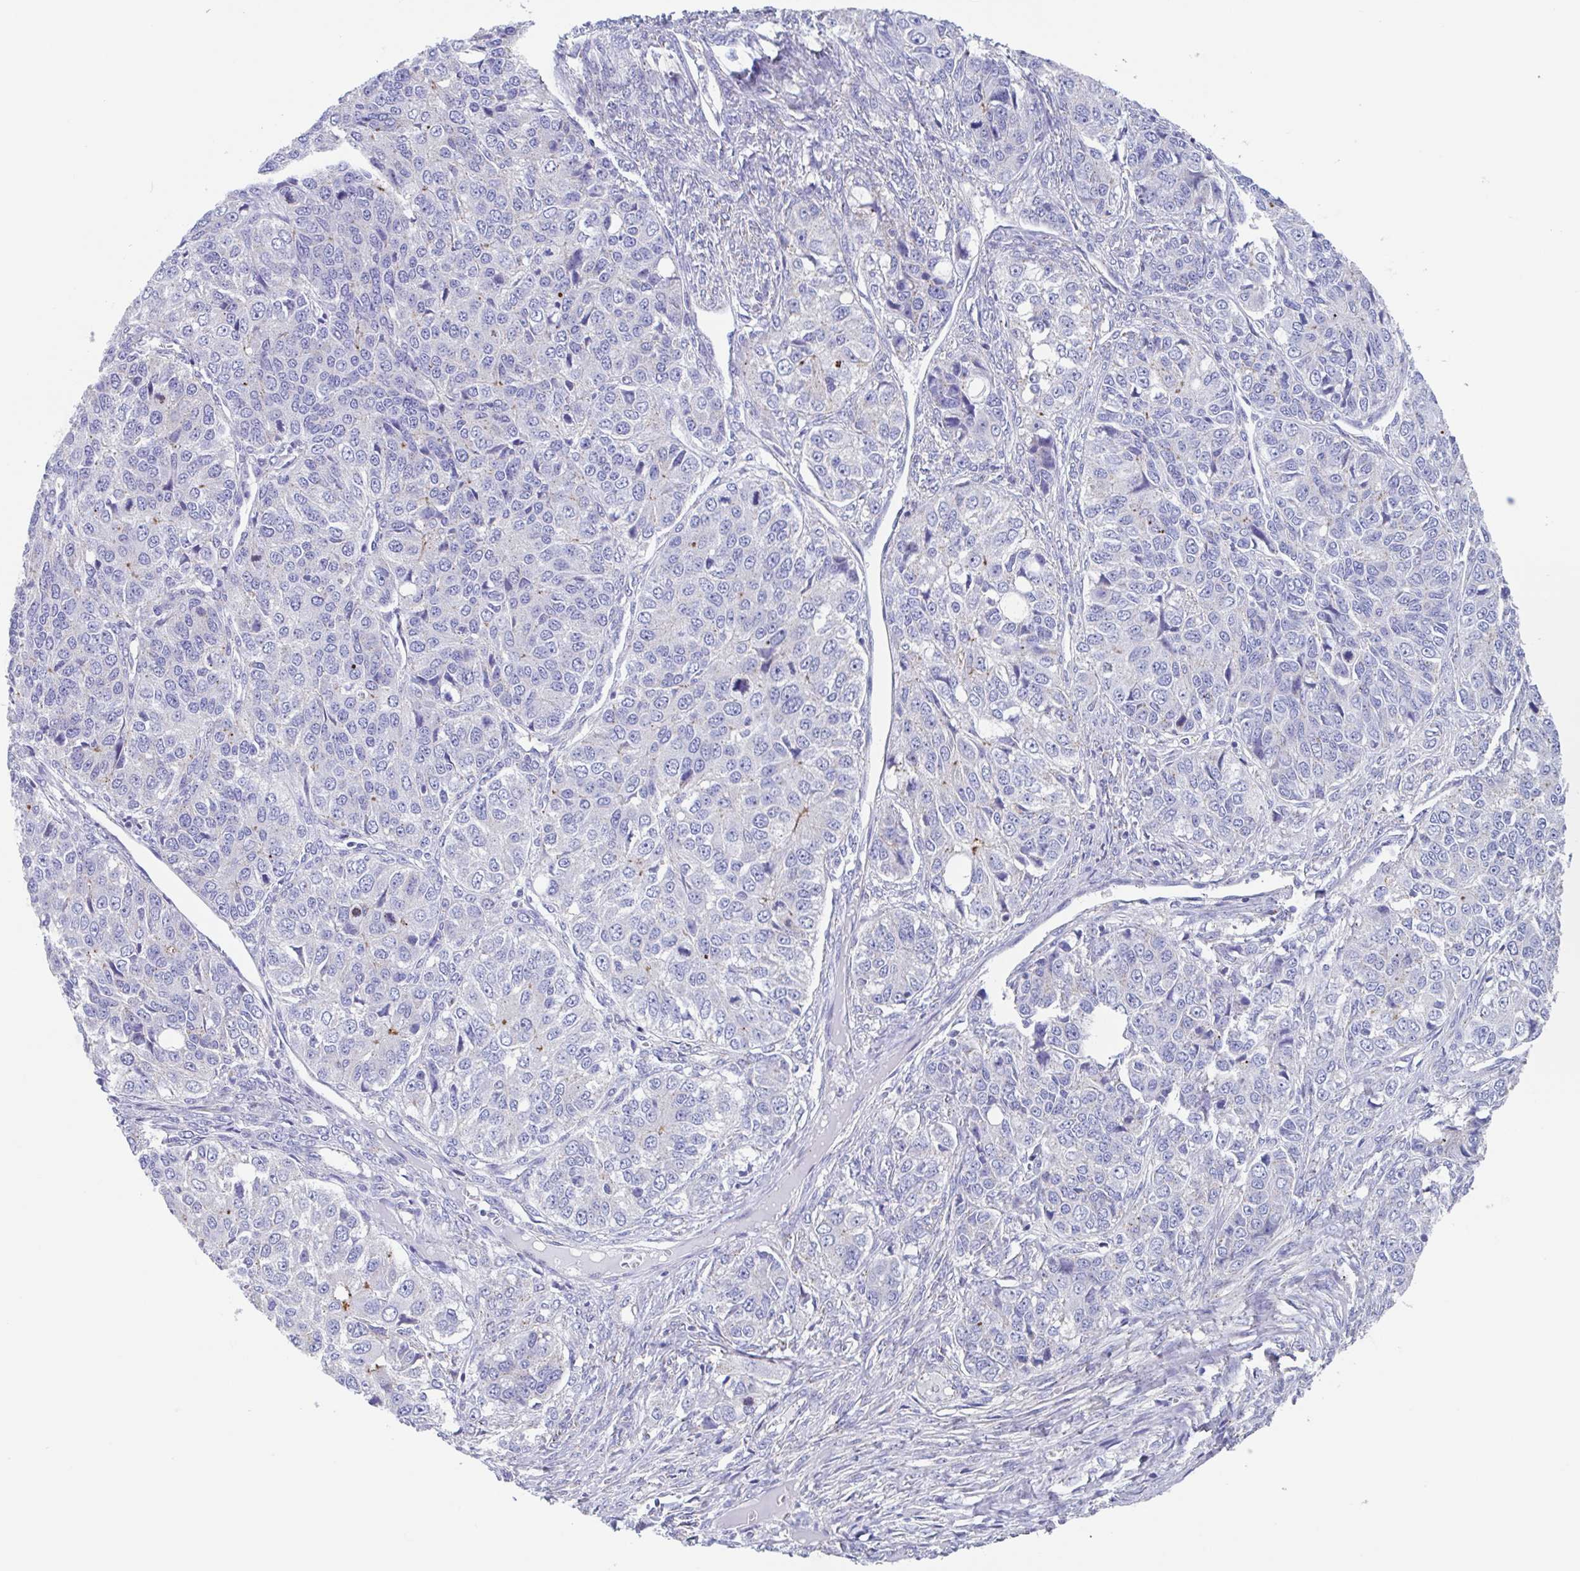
{"staining": {"intensity": "moderate", "quantity": "<25%", "location": "cytoplasmic/membranous"}, "tissue": "ovarian cancer", "cell_type": "Tumor cells", "image_type": "cancer", "snomed": [{"axis": "morphology", "description": "Carcinoma, endometroid"}, {"axis": "topography", "description": "Ovary"}], "caption": "This is a histology image of immunohistochemistry (IHC) staining of ovarian endometroid carcinoma, which shows moderate positivity in the cytoplasmic/membranous of tumor cells.", "gene": "CHMP5", "patient": {"sex": "female", "age": 51}}